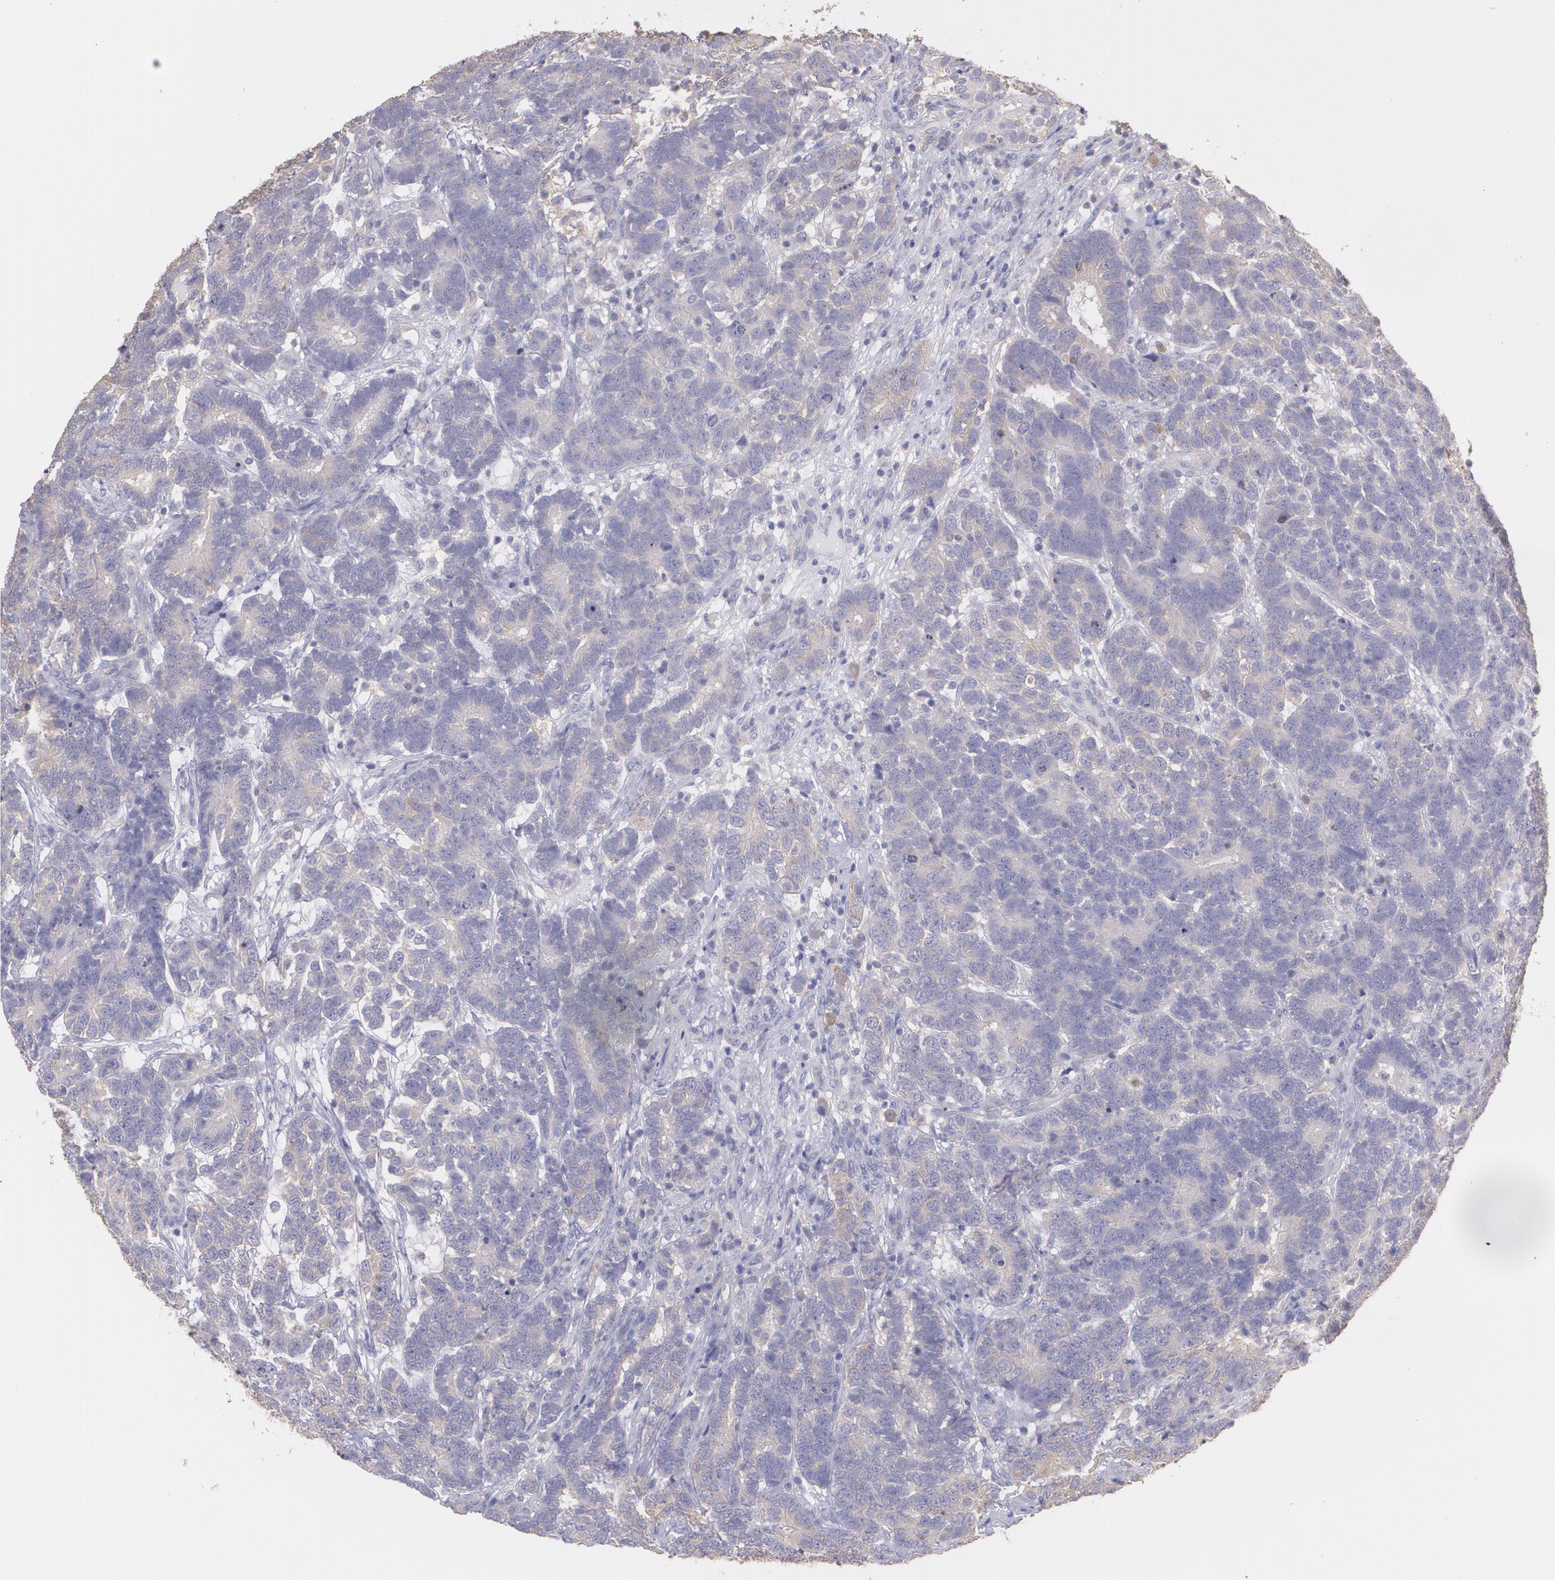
{"staining": {"intensity": "moderate", "quantity": ">75%", "location": "cytoplasmic/membranous"}, "tissue": "testis cancer", "cell_type": "Tumor cells", "image_type": "cancer", "snomed": [{"axis": "morphology", "description": "Carcinoma, Embryonal, NOS"}, {"axis": "topography", "description": "Testis"}], "caption": "Immunohistochemical staining of embryonal carcinoma (testis) exhibits moderate cytoplasmic/membranous protein staining in about >75% of tumor cells. (DAB (3,3'-diaminobenzidine) IHC, brown staining for protein, blue staining for nuclei).", "gene": "ECE1", "patient": {"sex": "male", "age": 26}}